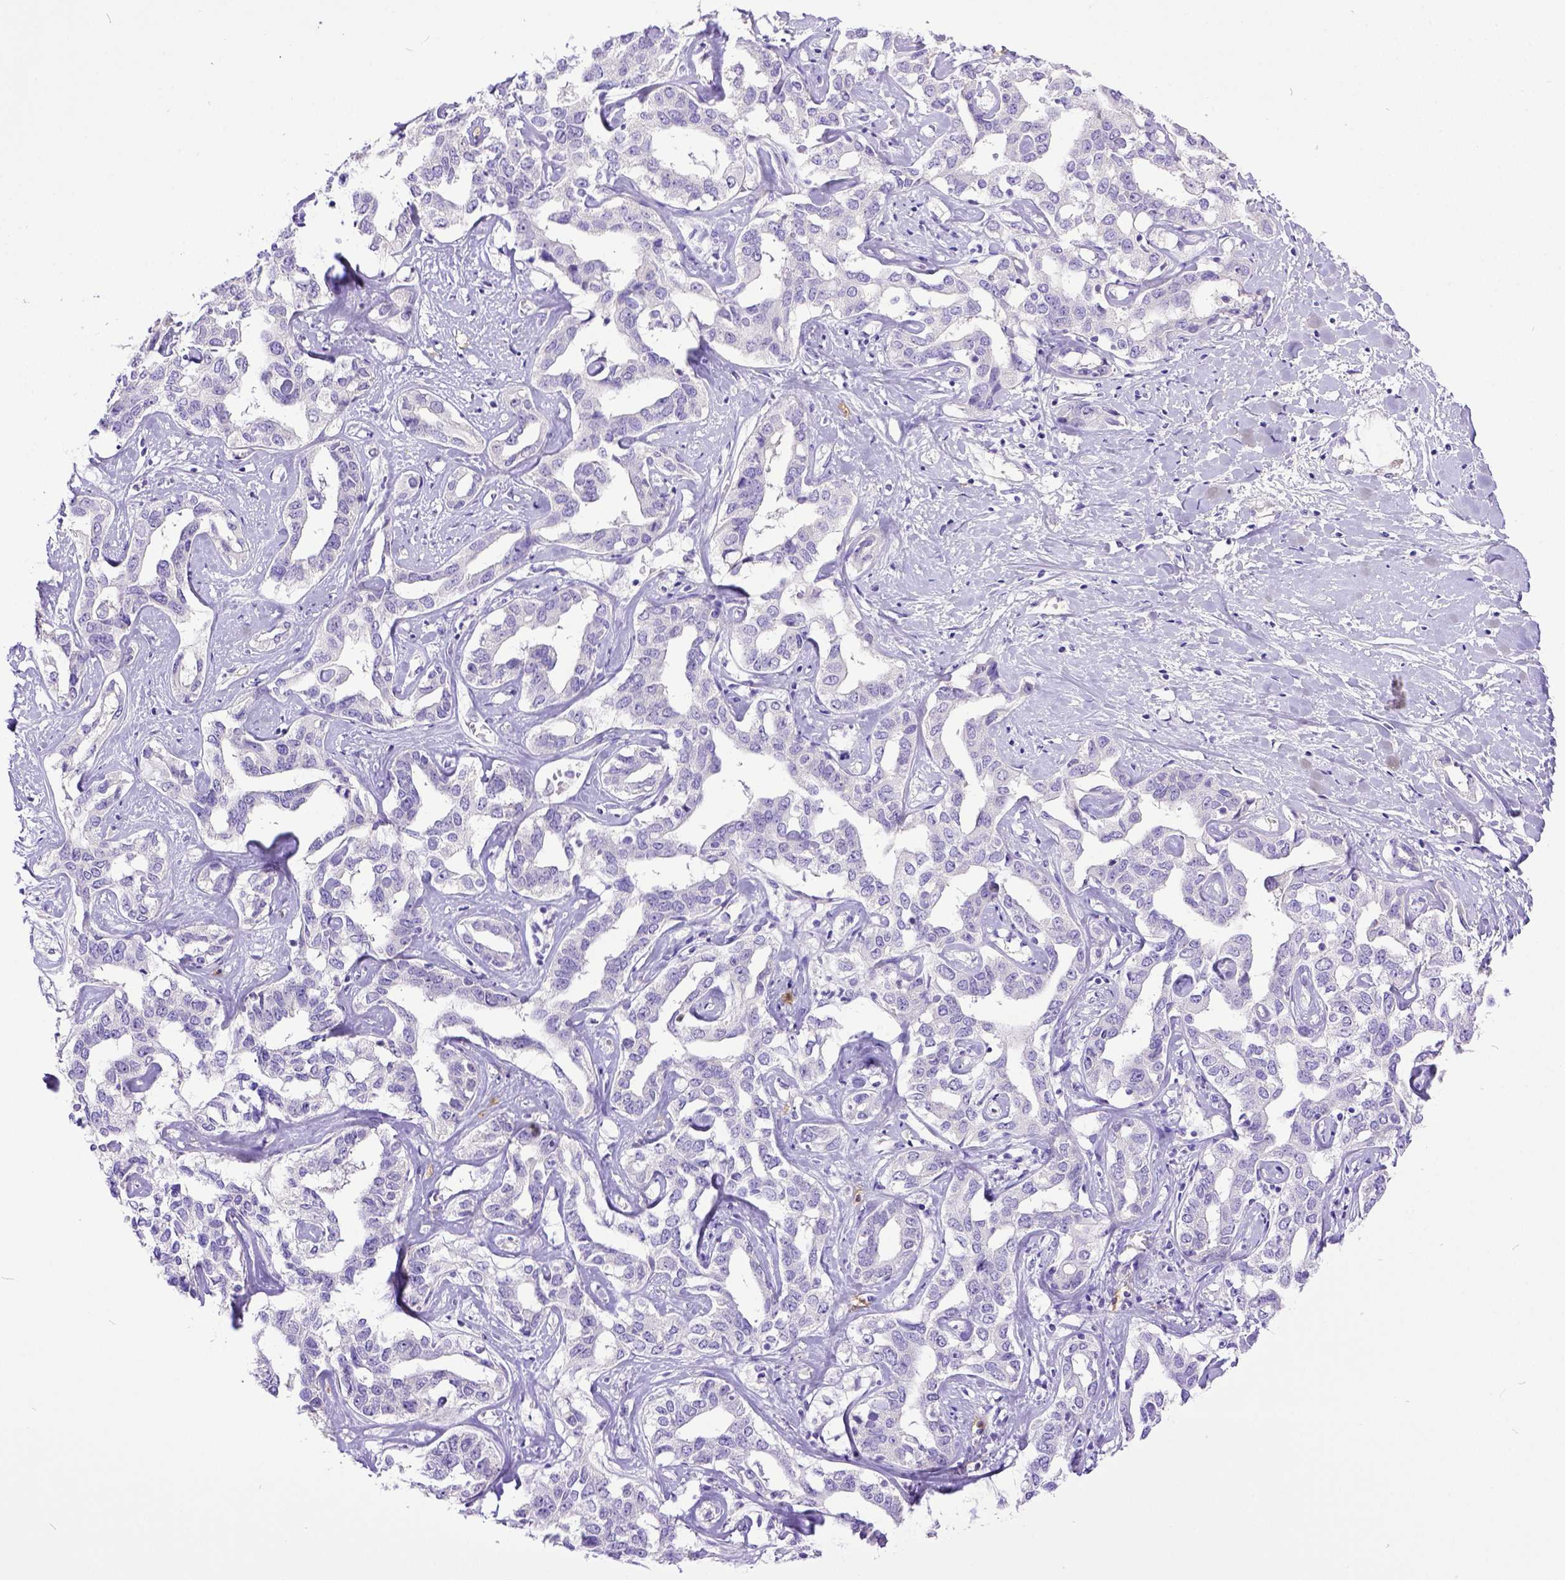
{"staining": {"intensity": "negative", "quantity": "none", "location": "none"}, "tissue": "liver cancer", "cell_type": "Tumor cells", "image_type": "cancer", "snomed": [{"axis": "morphology", "description": "Cholangiocarcinoma"}, {"axis": "topography", "description": "Liver"}], "caption": "Liver cholangiocarcinoma was stained to show a protein in brown. There is no significant expression in tumor cells.", "gene": "KIT", "patient": {"sex": "male", "age": 59}}